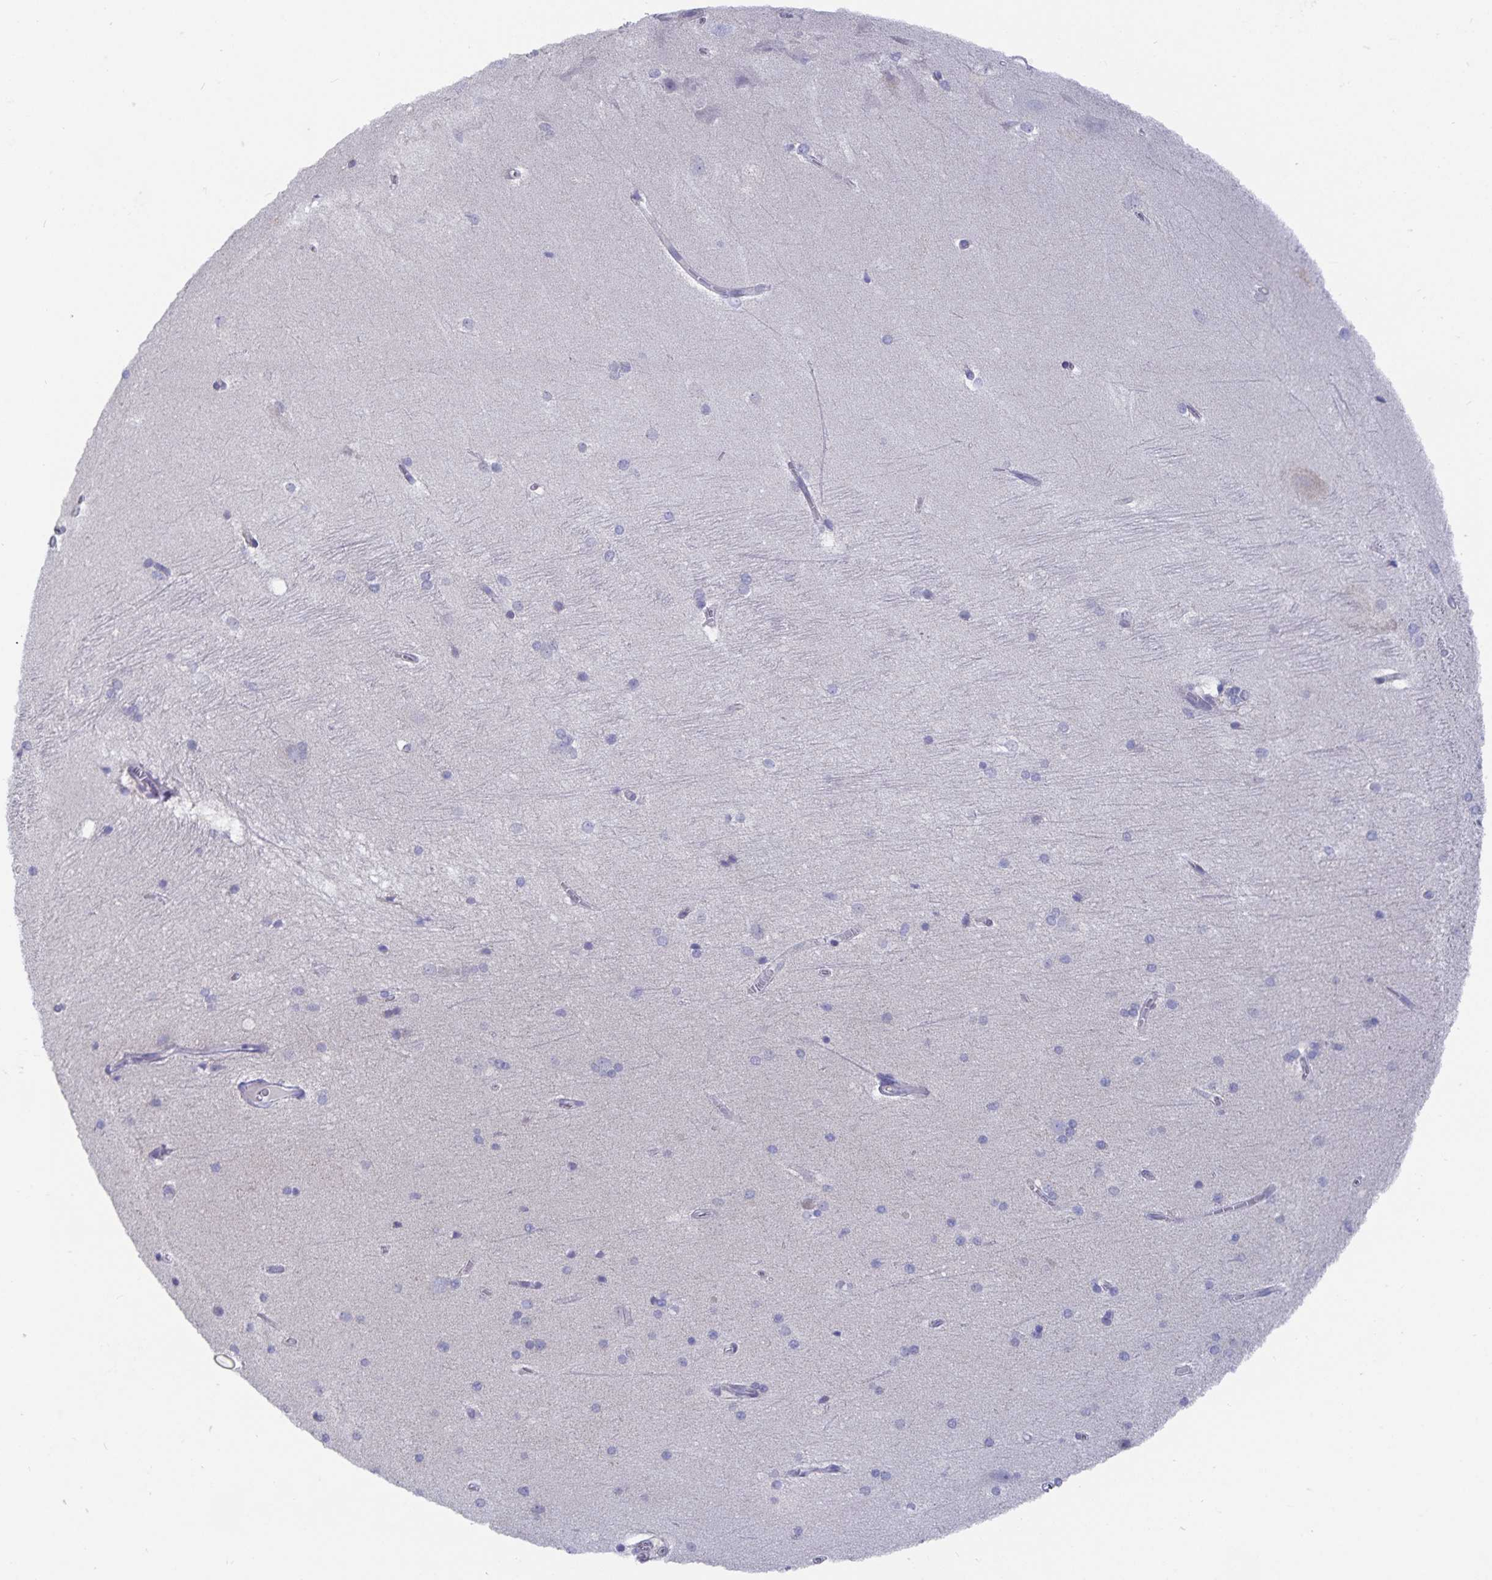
{"staining": {"intensity": "negative", "quantity": "none", "location": "none"}, "tissue": "hippocampus", "cell_type": "Glial cells", "image_type": "normal", "snomed": [{"axis": "morphology", "description": "Normal tissue, NOS"}, {"axis": "topography", "description": "Cerebral cortex"}, {"axis": "topography", "description": "Hippocampus"}], "caption": "There is no significant staining in glial cells of hippocampus. (Immunohistochemistry, brightfield microscopy, high magnification).", "gene": "ZIK1", "patient": {"sex": "female", "age": 19}}